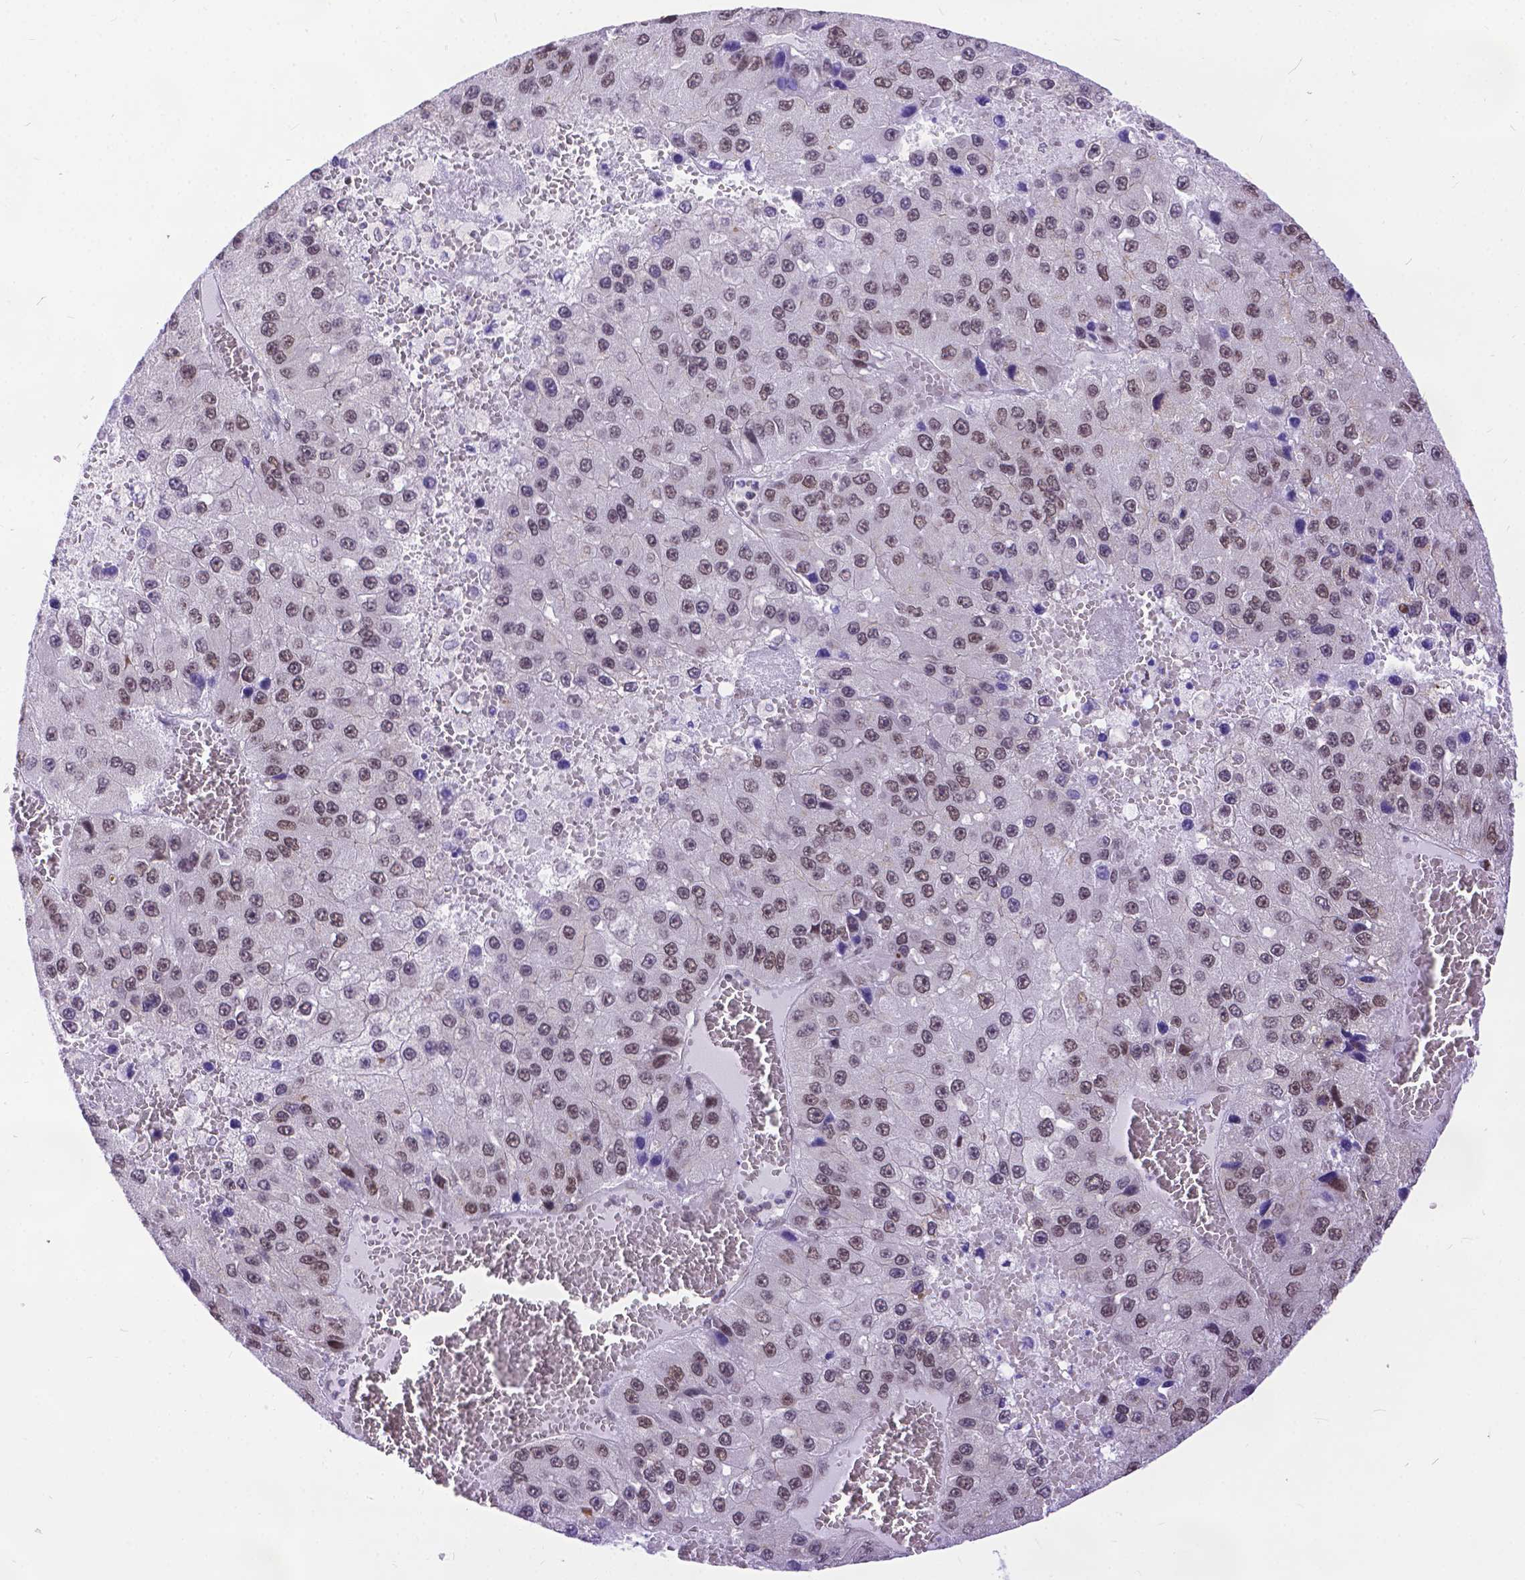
{"staining": {"intensity": "weak", "quantity": "25%-75%", "location": "nuclear"}, "tissue": "liver cancer", "cell_type": "Tumor cells", "image_type": "cancer", "snomed": [{"axis": "morphology", "description": "Carcinoma, Hepatocellular, NOS"}, {"axis": "topography", "description": "Liver"}], "caption": "IHC micrograph of human liver hepatocellular carcinoma stained for a protein (brown), which shows low levels of weak nuclear staining in approximately 25%-75% of tumor cells.", "gene": "FAM124B", "patient": {"sex": "female", "age": 73}}